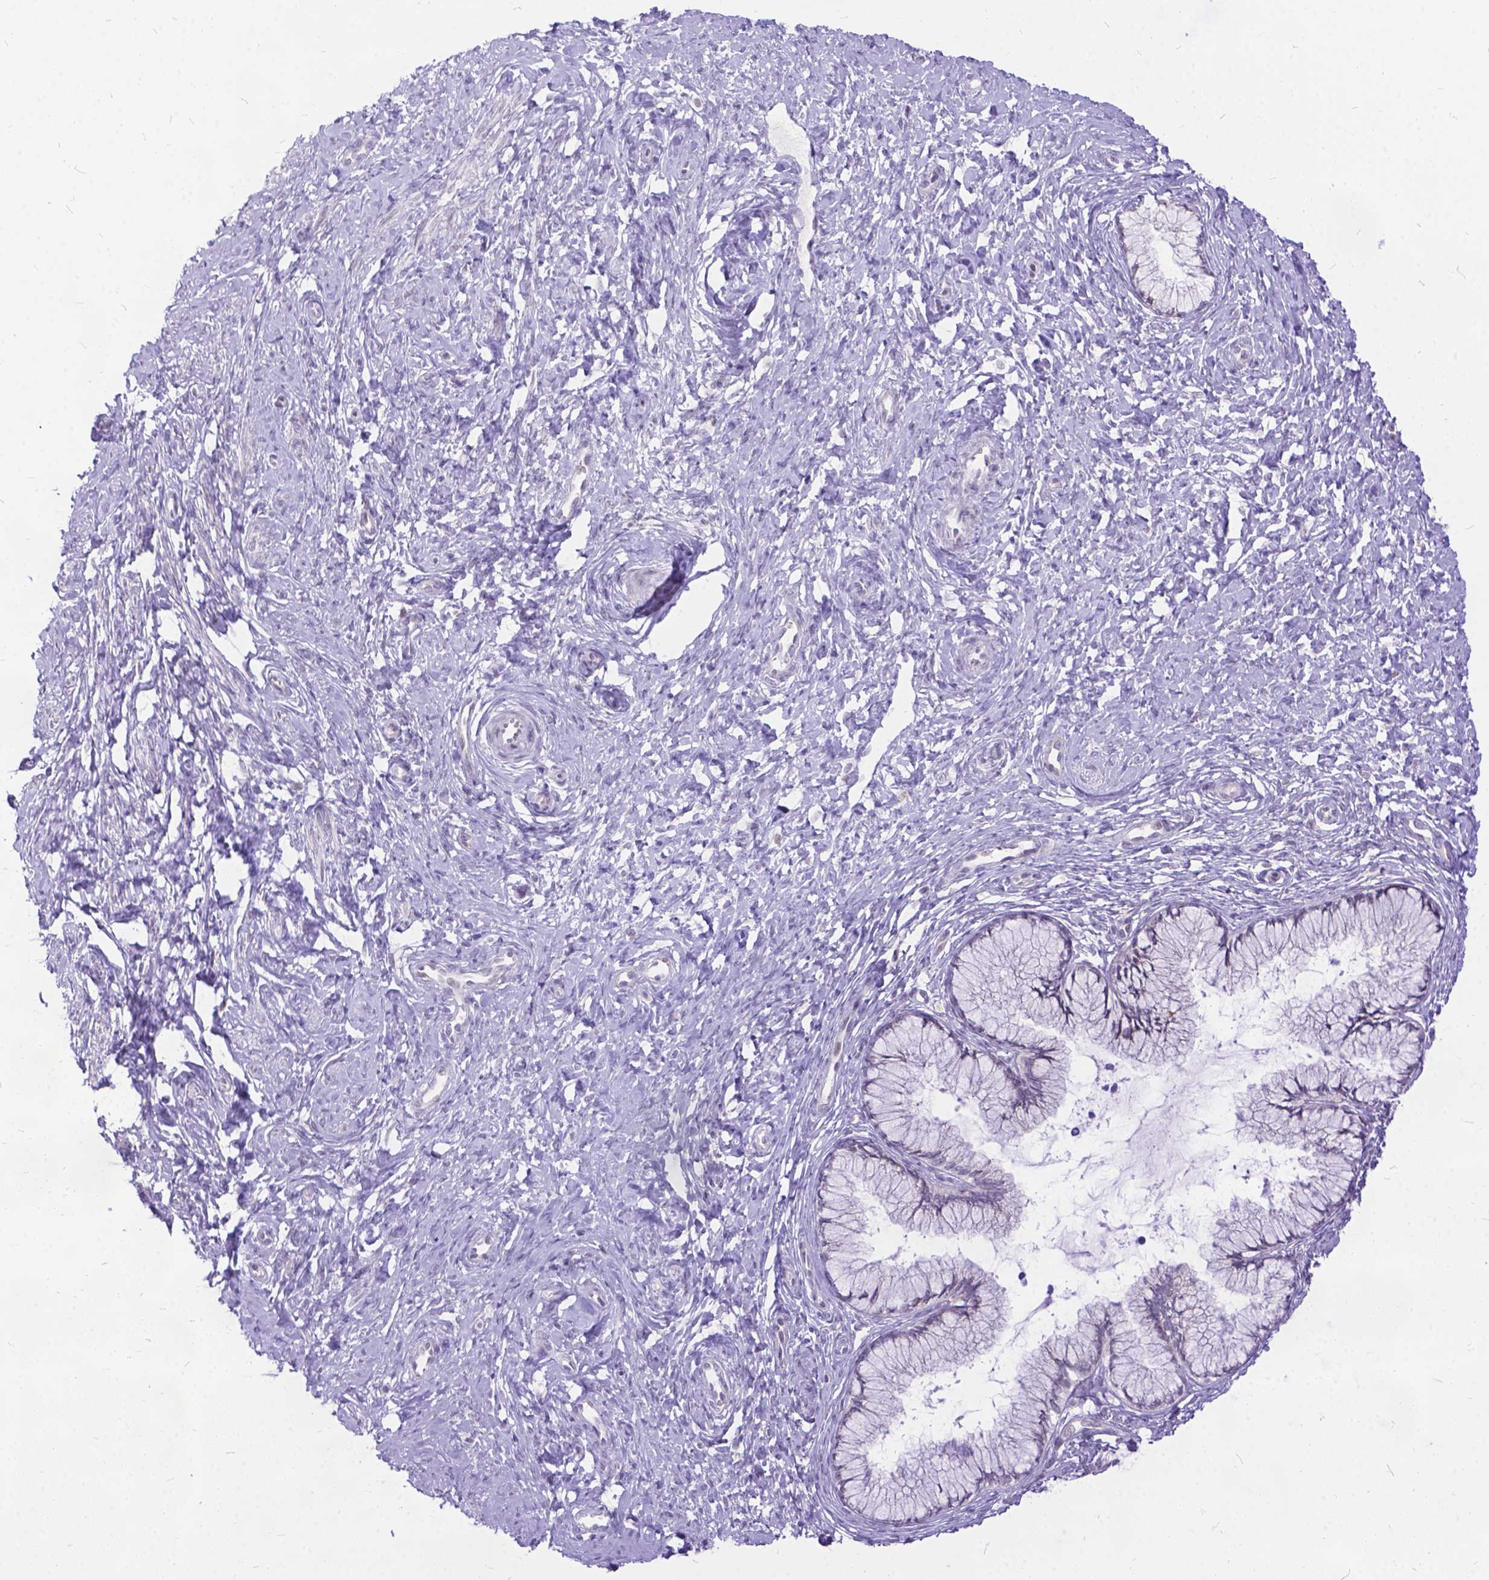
{"staining": {"intensity": "negative", "quantity": "none", "location": "none"}, "tissue": "cervix", "cell_type": "Glandular cells", "image_type": "normal", "snomed": [{"axis": "morphology", "description": "Normal tissue, NOS"}, {"axis": "topography", "description": "Cervix"}], "caption": "A photomicrograph of human cervix is negative for staining in glandular cells. (Stains: DAB (3,3'-diaminobenzidine) immunohistochemistry (IHC) with hematoxylin counter stain, Microscopy: brightfield microscopy at high magnification).", "gene": "FAM124B", "patient": {"sex": "female", "age": 37}}